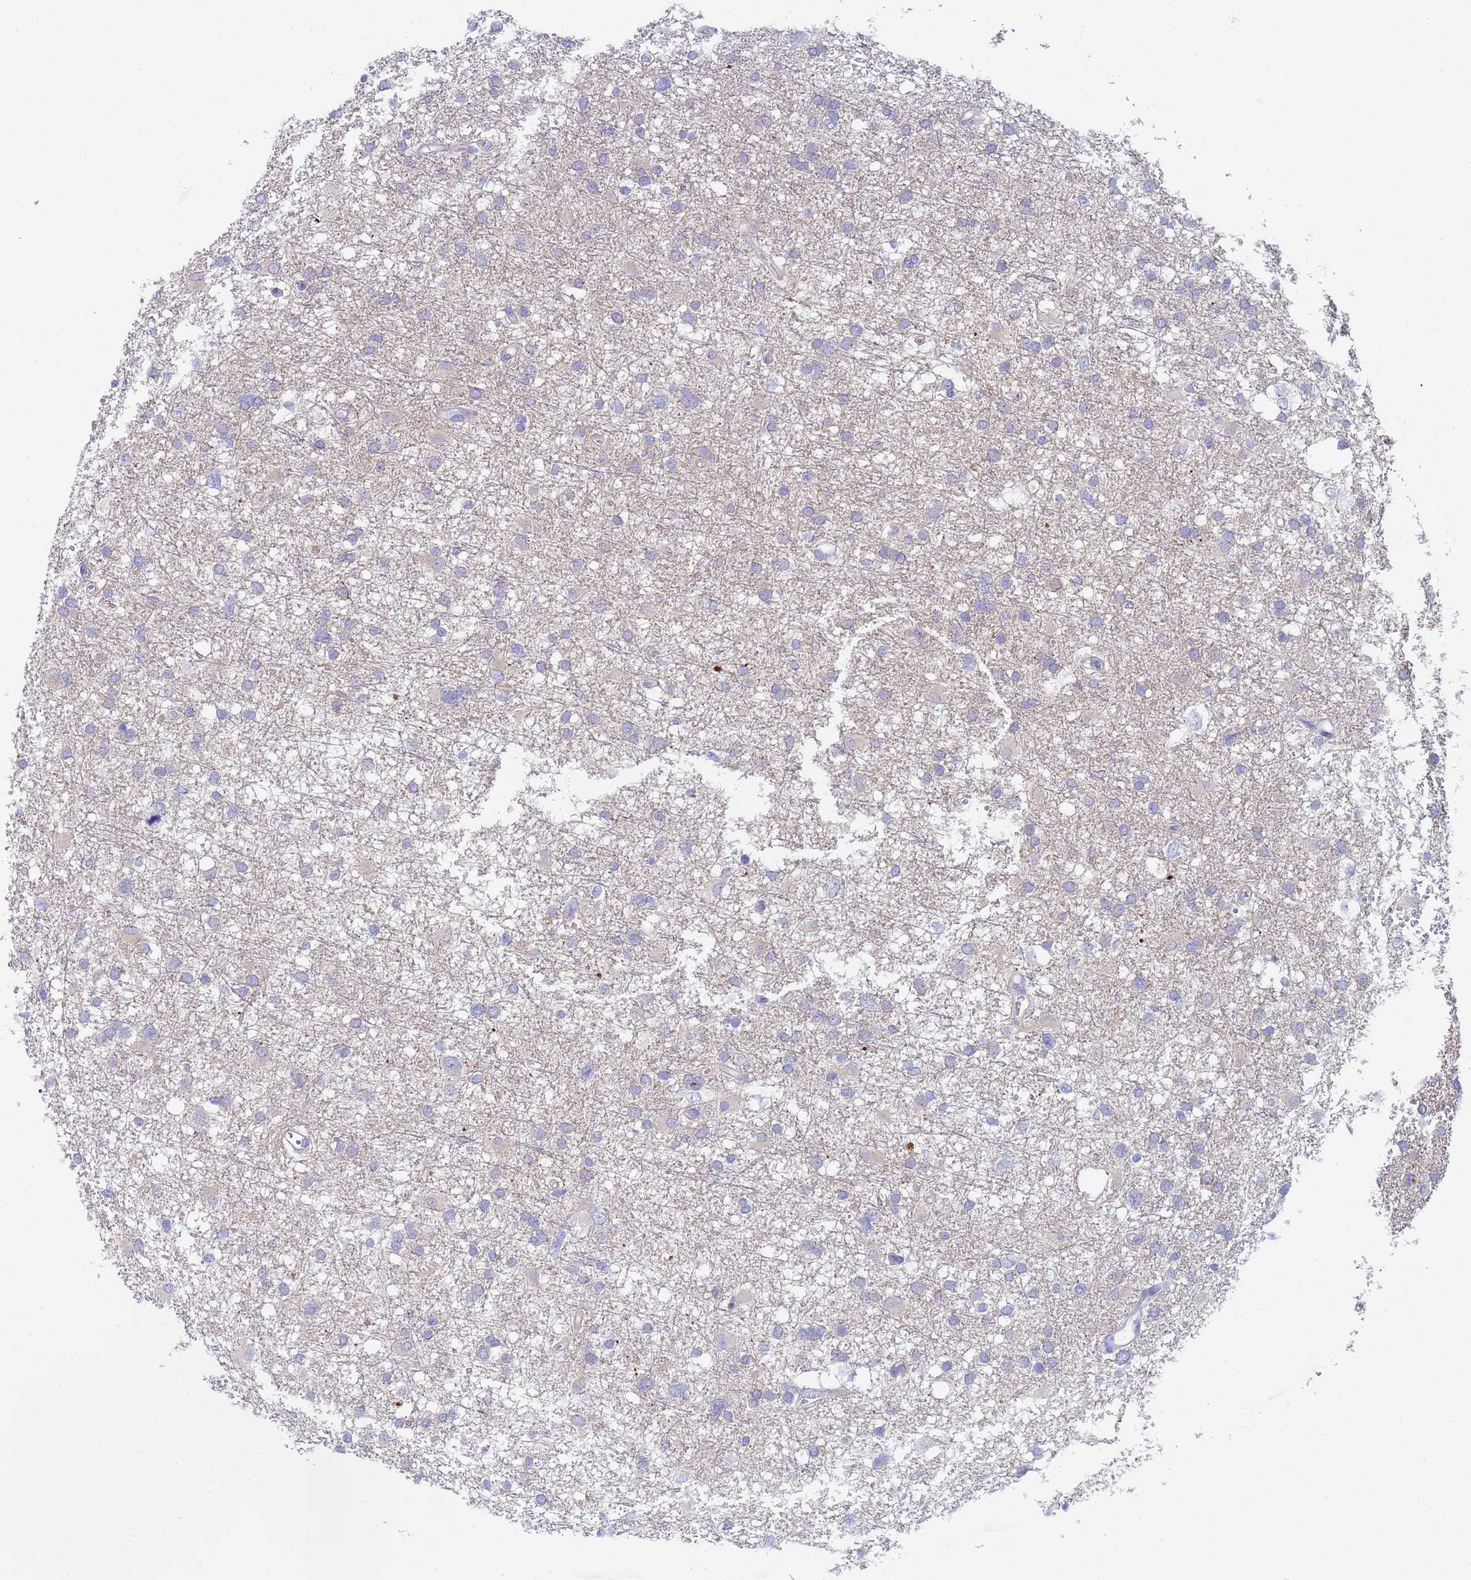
{"staining": {"intensity": "negative", "quantity": "none", "location": "none"}, "tissue": "glioma", "cell_type": "Tumor cells", "image_type": "cancer", "snomed": [{"axis": "morphology", "description": "Glioma, malignant, High grade"}, {"axis": "topography", "description": "Brain"}], "caption": "A micrograph of malignant glioma (high-grade) stained for a protein reveals no brown staining in tumor cells.", "gene": "TTLL11", "patient": {"sex": "male", "age": 61}}